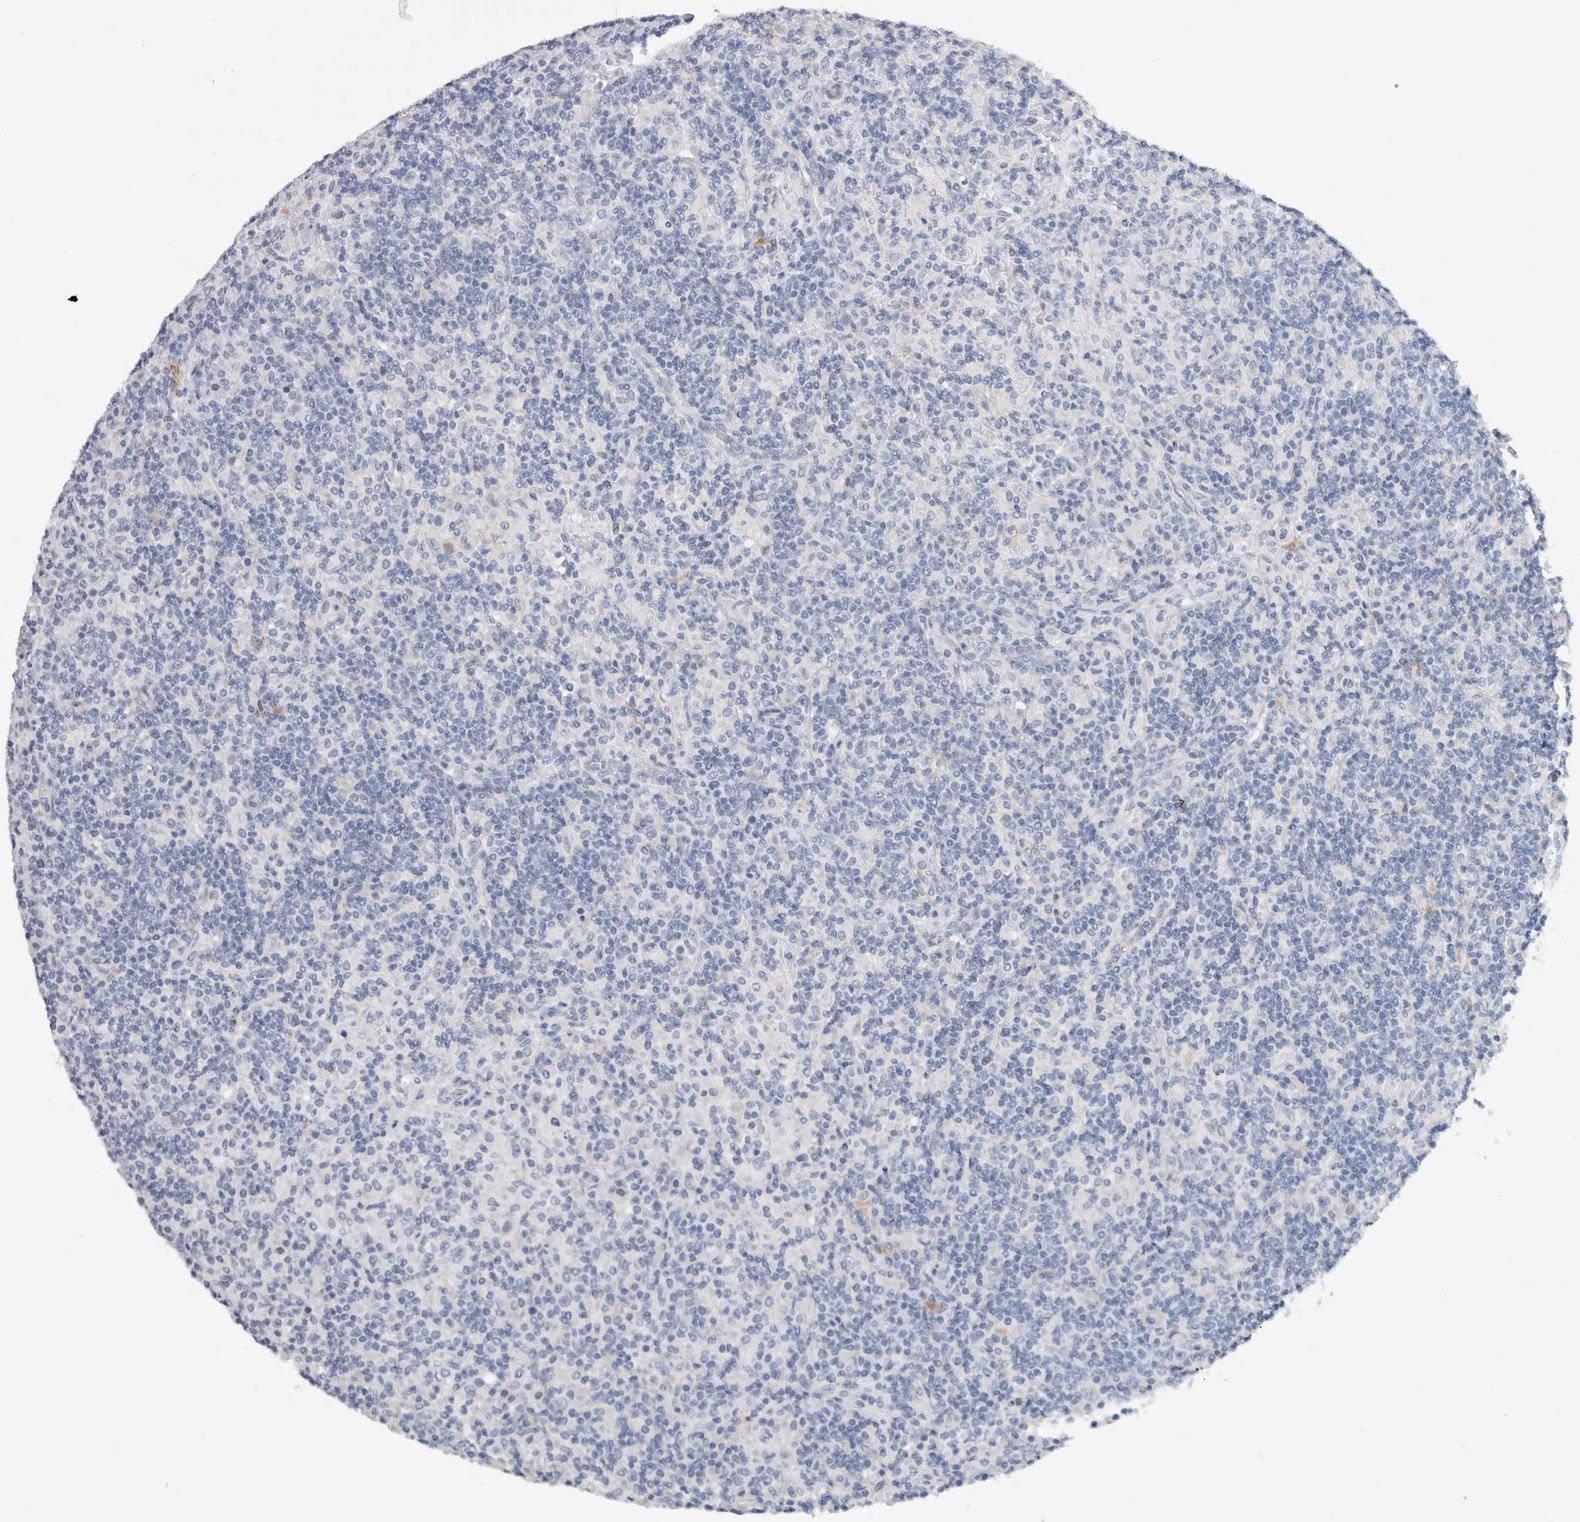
{"staining": {"intensity": "negative", "quantity": "none", "location": "none"}, "tissue": "lymphoma", "cell_type": "Tumor cells", "image_type": "cancer", "snomed": [{"axis": "morphology", "description": "Hodgkin's disease, NOS"}, {"axis": "topography", "description": "Lymph node"}], "caption": "Tumor cells show no significant staining in Hodgkin's disease.", "gene": "FABP4", "patient": {"sex": "male", "age": 70}}